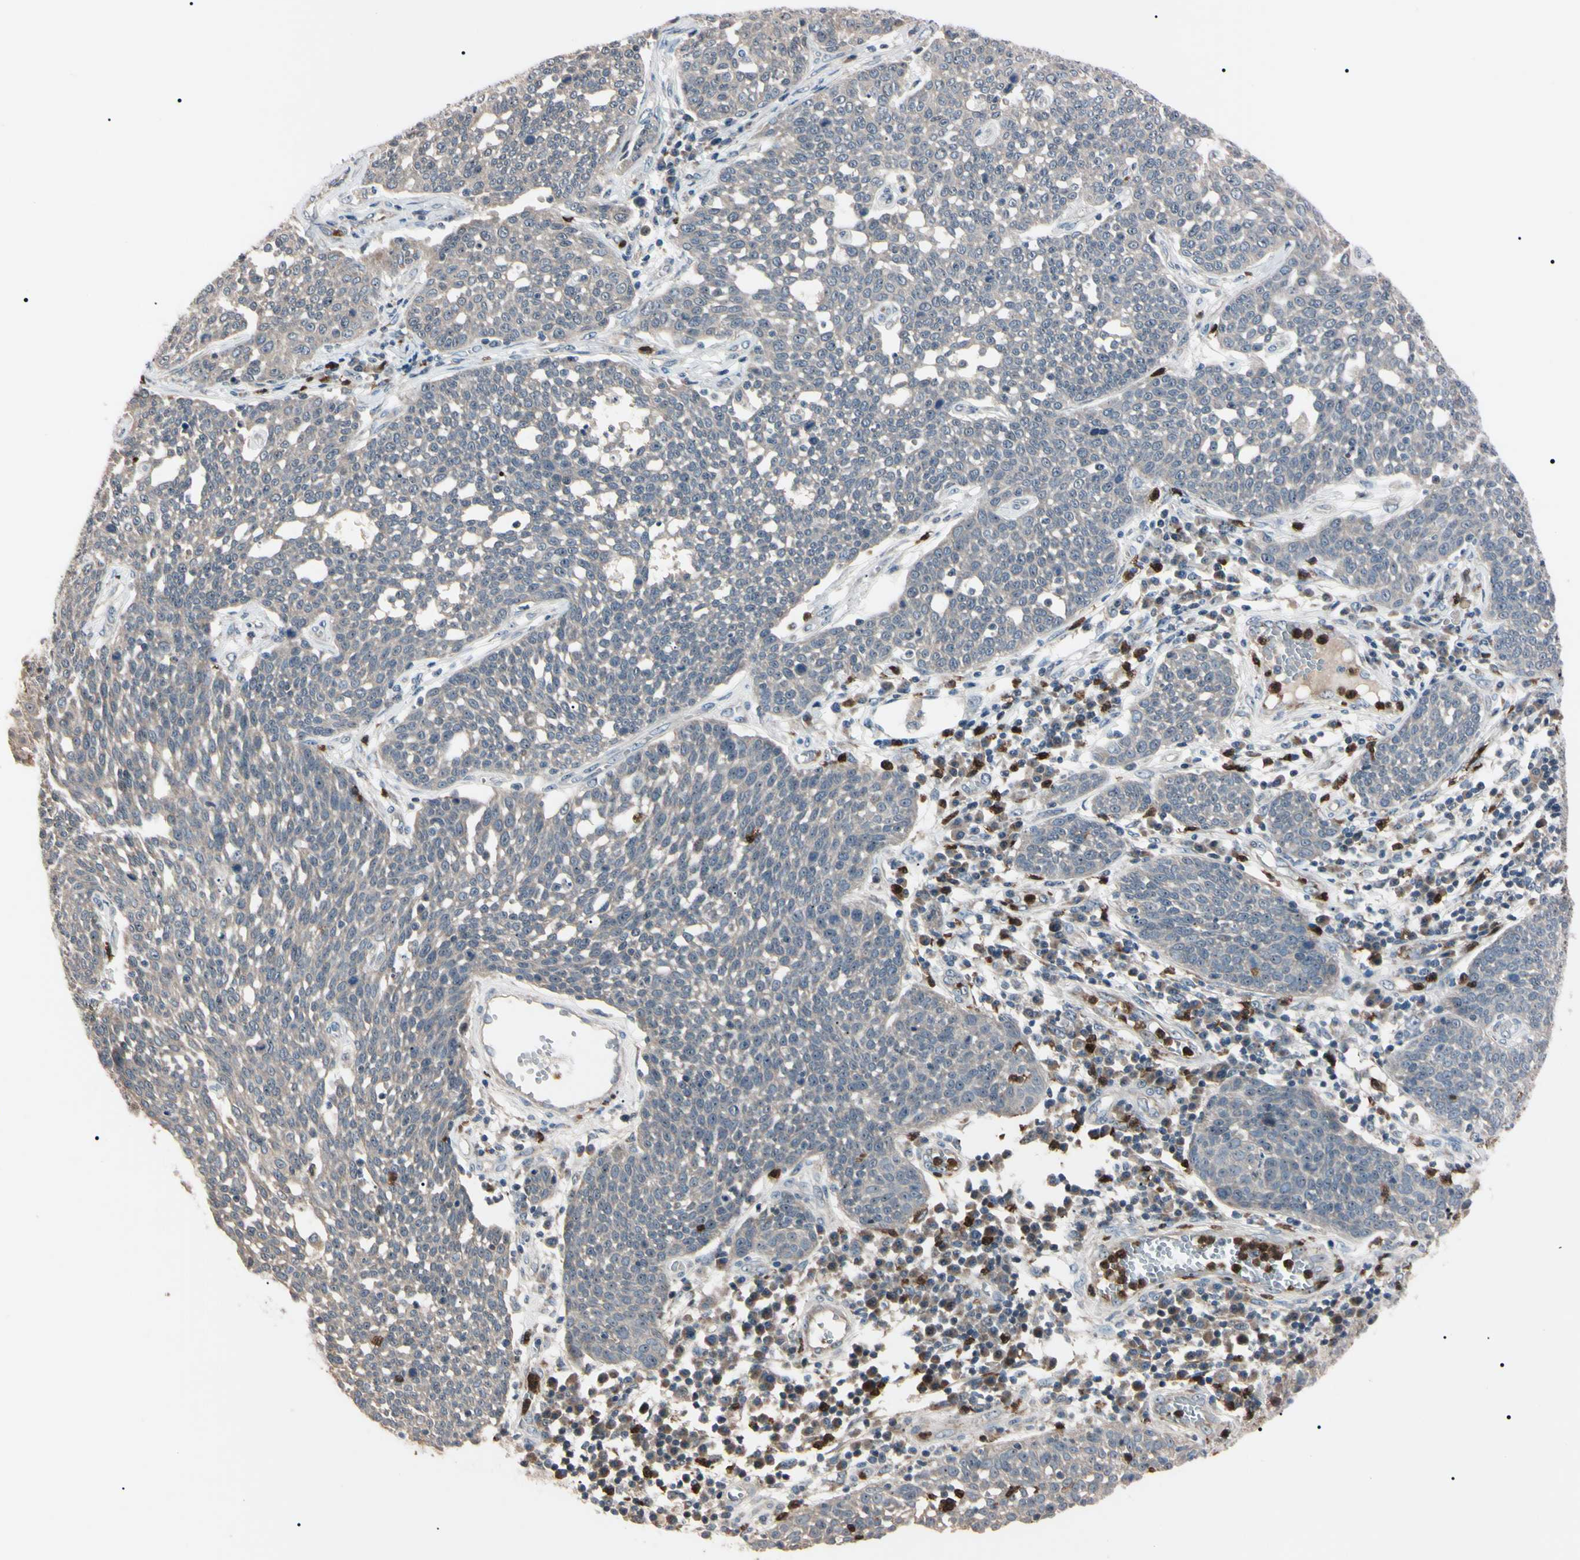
{"staining": {"intensity": "weak", "quantity": ">75%", "location": "cytoplasmic/membranous"}, "tissue": "cervical cancer", "cell_type": "Tumor cells", "image_type": "cancer", "snomed": [{"axis": "morphology", "description": "Squamous cell carcinoma, NOS"}, {"axis": "topography", "description": "Cervix"}], "caption": "IHC image of cervical squamous cell carcinoma stained for a protein (brown), which displays low levels of weak cytoplasmic/membranous positivity in about >75% of tumor cells.", "gene": "TRAF5", "patient": {"sex": "female", "age": 34}}